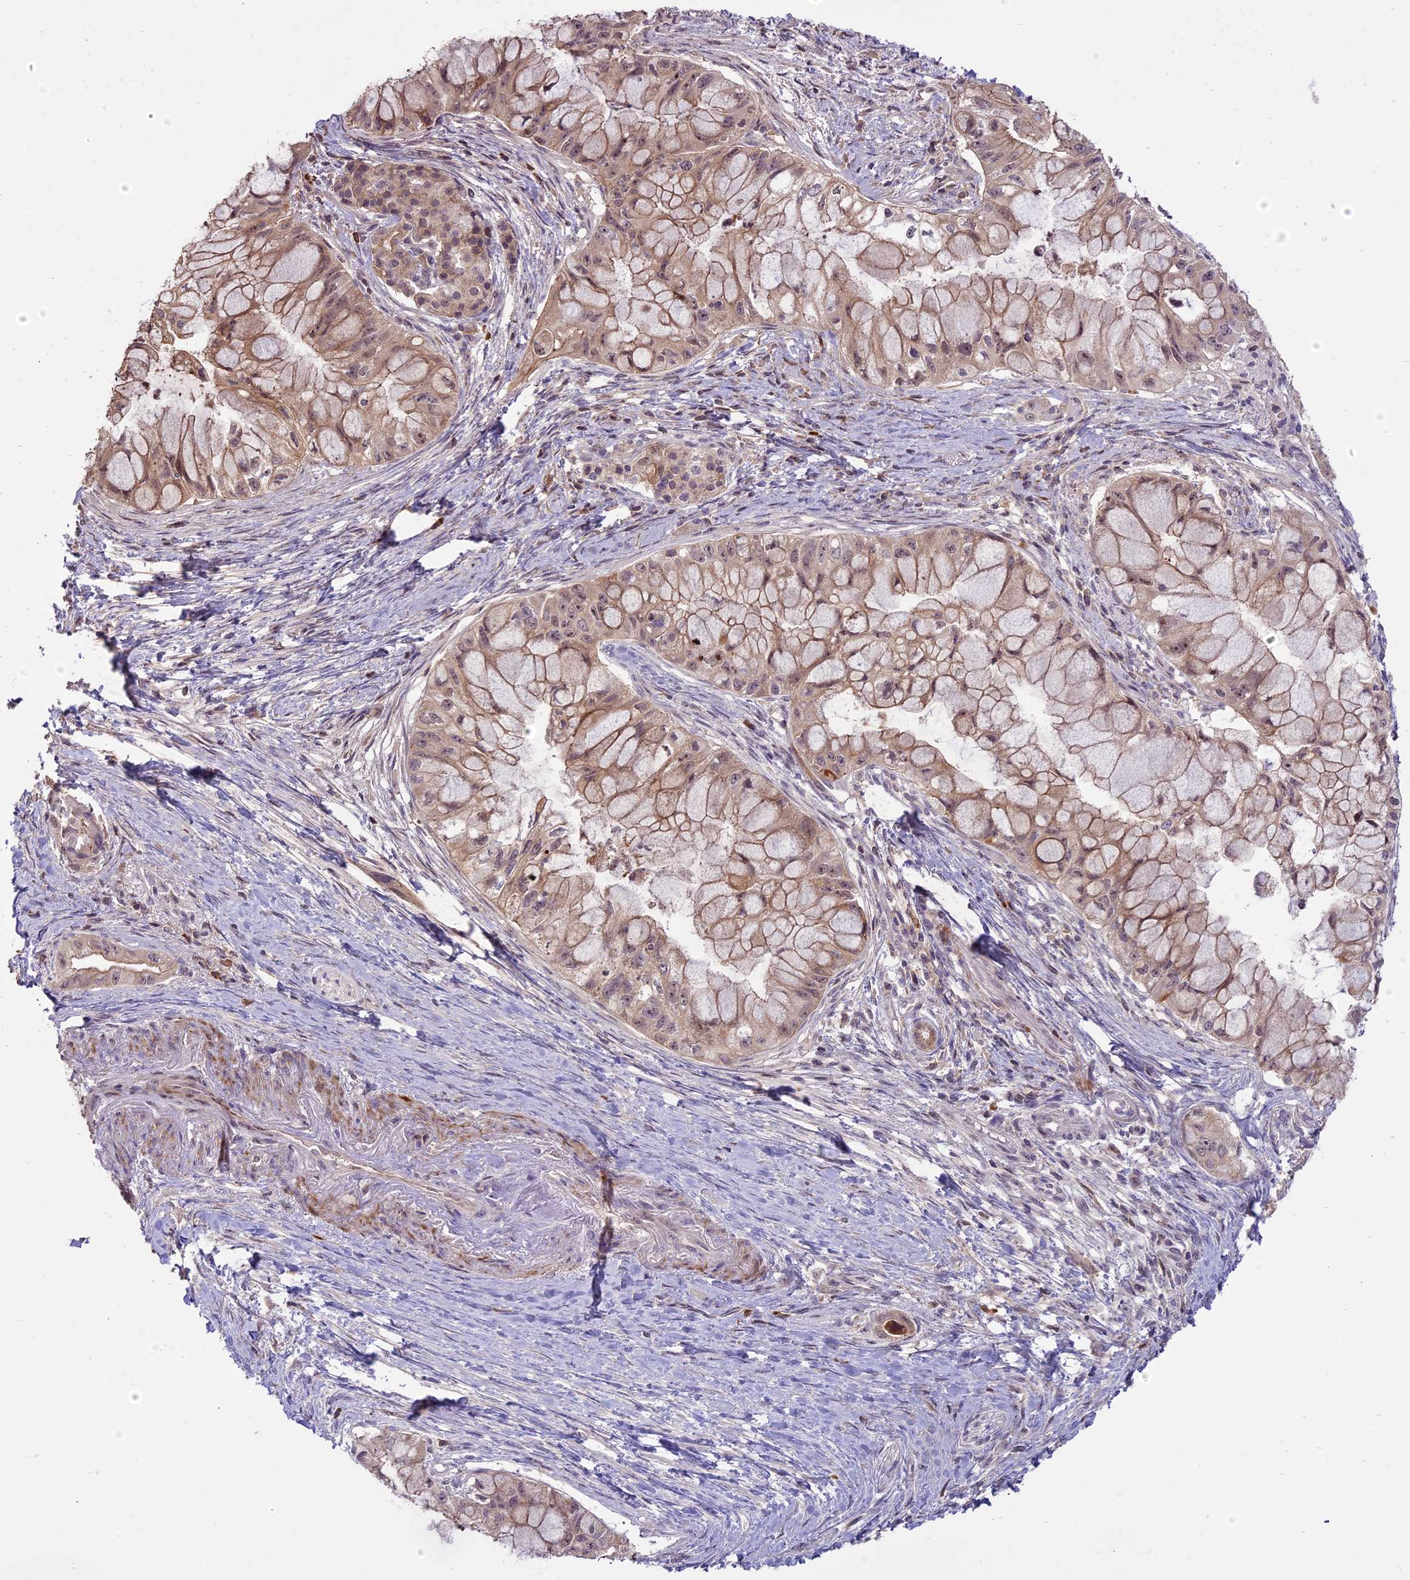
{"staining": {"intensity": "weak", "quantity": ">75%", "location": "cytoplasmic/membranous"}, "tissue": "pancreatic cancer", "cell_type": "Tumor cells", "image_type": "cancer", "snomed": [{"axis": "morphology", "description": "Adenocarcinoma, NOS"}, {"axis": "topography", "description": "Pancreas"}], "caption": "Adenocarcinoma (pancreatic) stained with immunohistochemistry (IHC) displays weak cytoplasmic/membranous staining in approximately >75% of tumor cells.", "gene": "ENHO", "patient": {"sex": "male", "age": 48}}